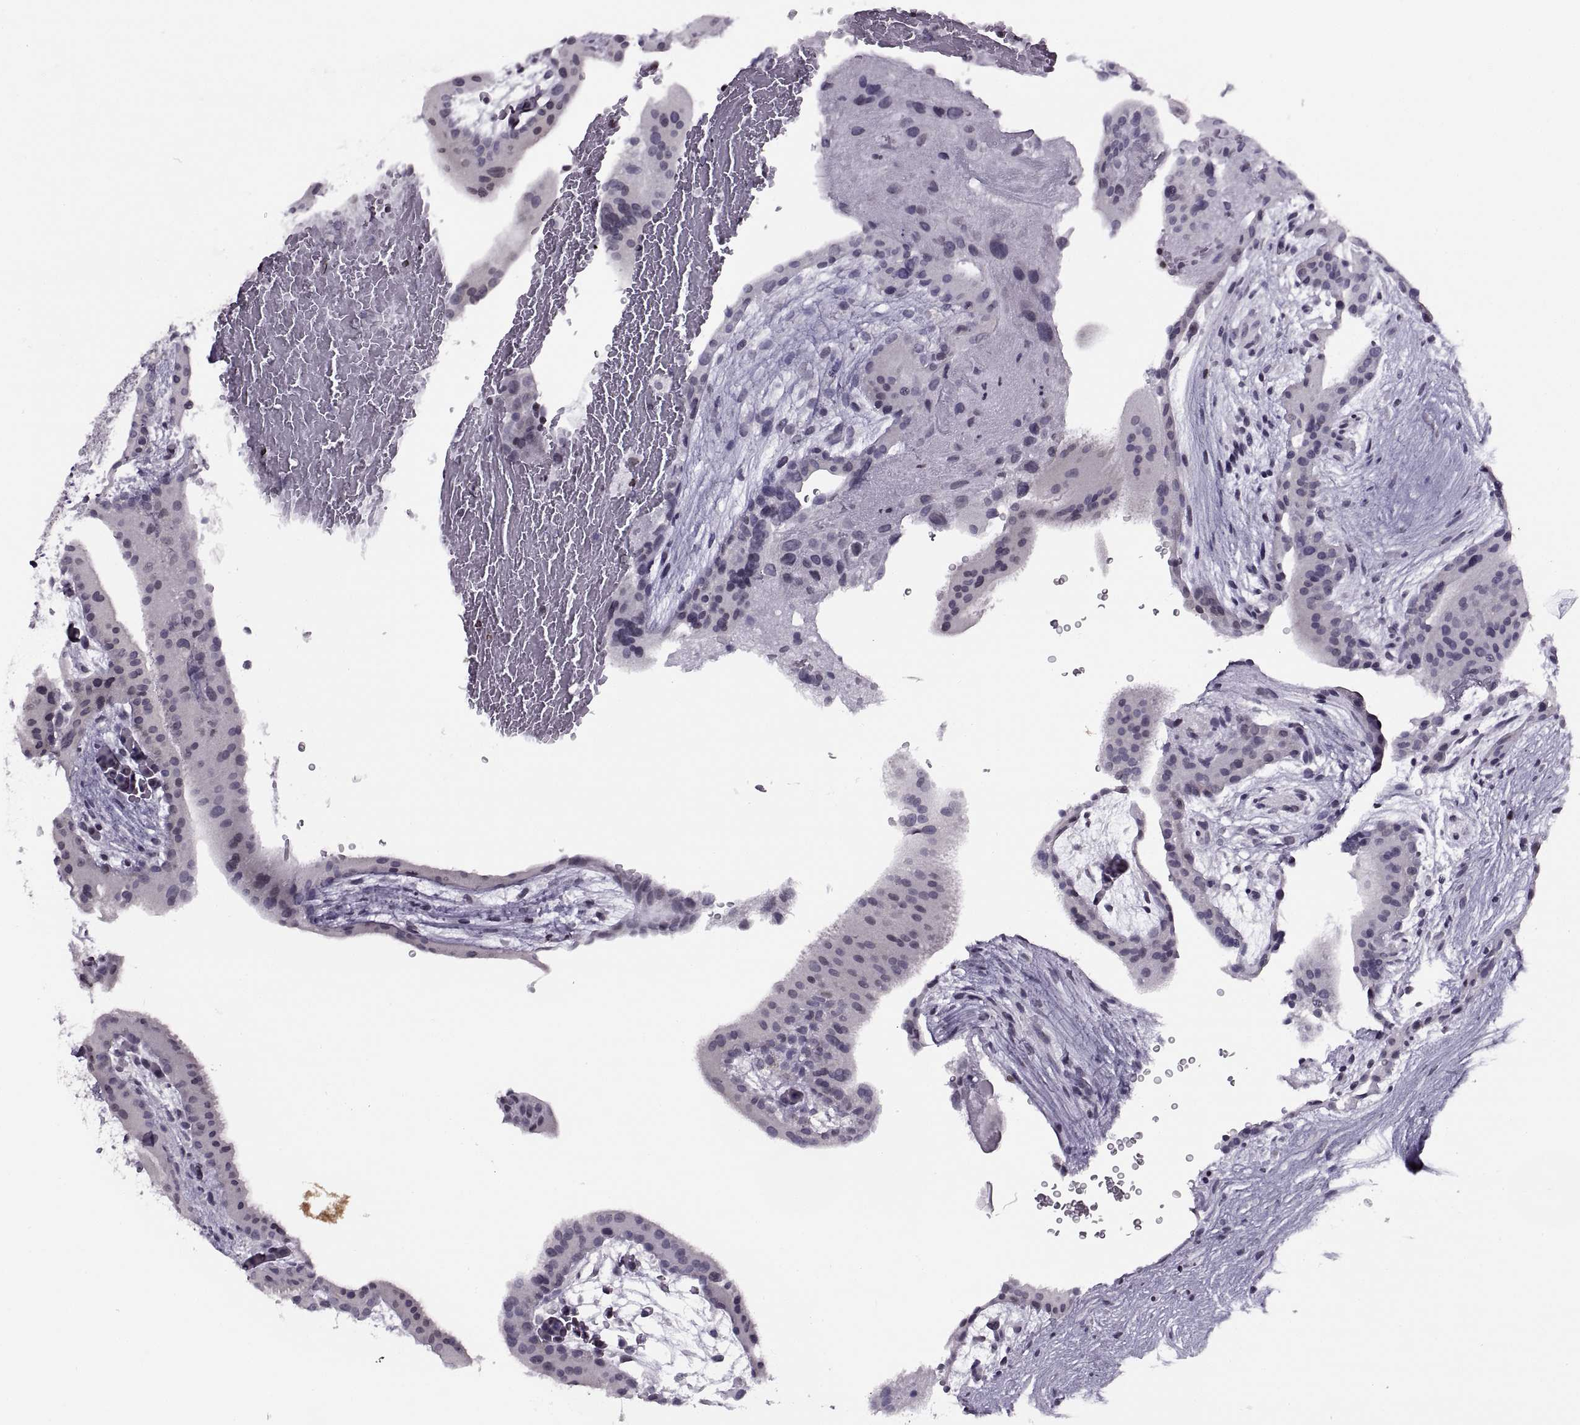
{"staining": {"intensity": "negative", "quantity": "none", "location": "none"}, "tissue": "placenta", "cell_type": "Decidual cells", "image_type": "normal", "snomed": [{"axis": "morphology", "description": "Normal tissue, NOS"}, {"axis": "topography", "description": "Placenta"}], "caption": "Immunohistochemistry of benign human placenta exhibits no staining in decidual cells.", "gene": "H1", "patient": {"sex": "female", "age": 19}}